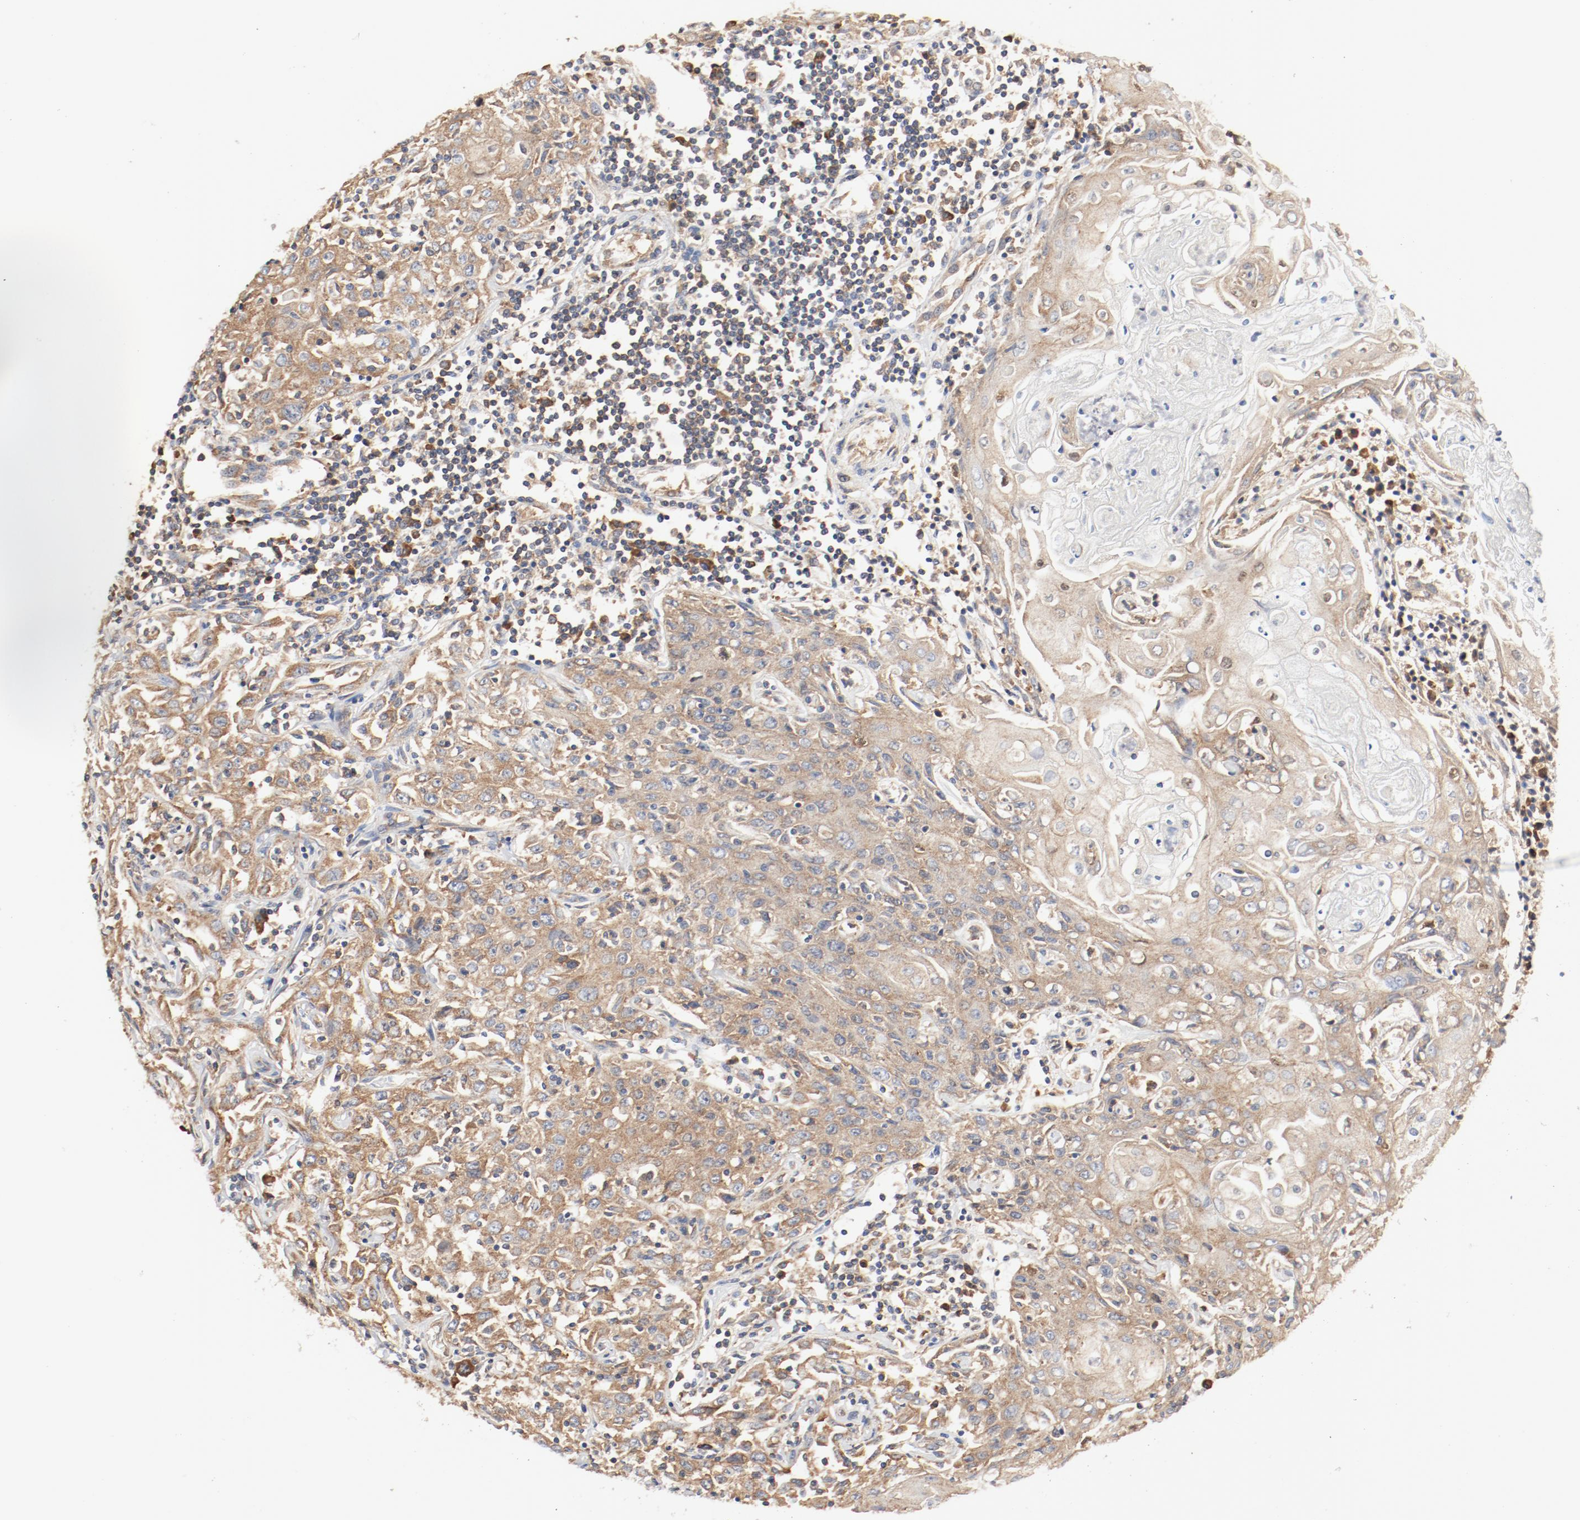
{"staining": {"intensity": "moderate", "quantity": ">75%", "location": "cytoplasmic/membranous"}, "tissue": "head and neck cancer", "cell_type": "Tumor cells", "image_type": "cancer", "snomed": [{"axis": "morphology", "description": "Squamous cell carcinoma, NOS"}, {"axis": "topography", "description": "Oral tissue"}, {"axis": "topography", "description": "Head-Neck"}], "caption": "Head and neck cancer (squamous cell carcinoma) stained with DAB (3,3'-diaminobenzidine) IHC reveals medium levels of moderate cytoplasmic/membranous staining in approximately >75% of tumor cells.", "gene": "RPS6", "patient": {"sex": "female", "age": 76}}